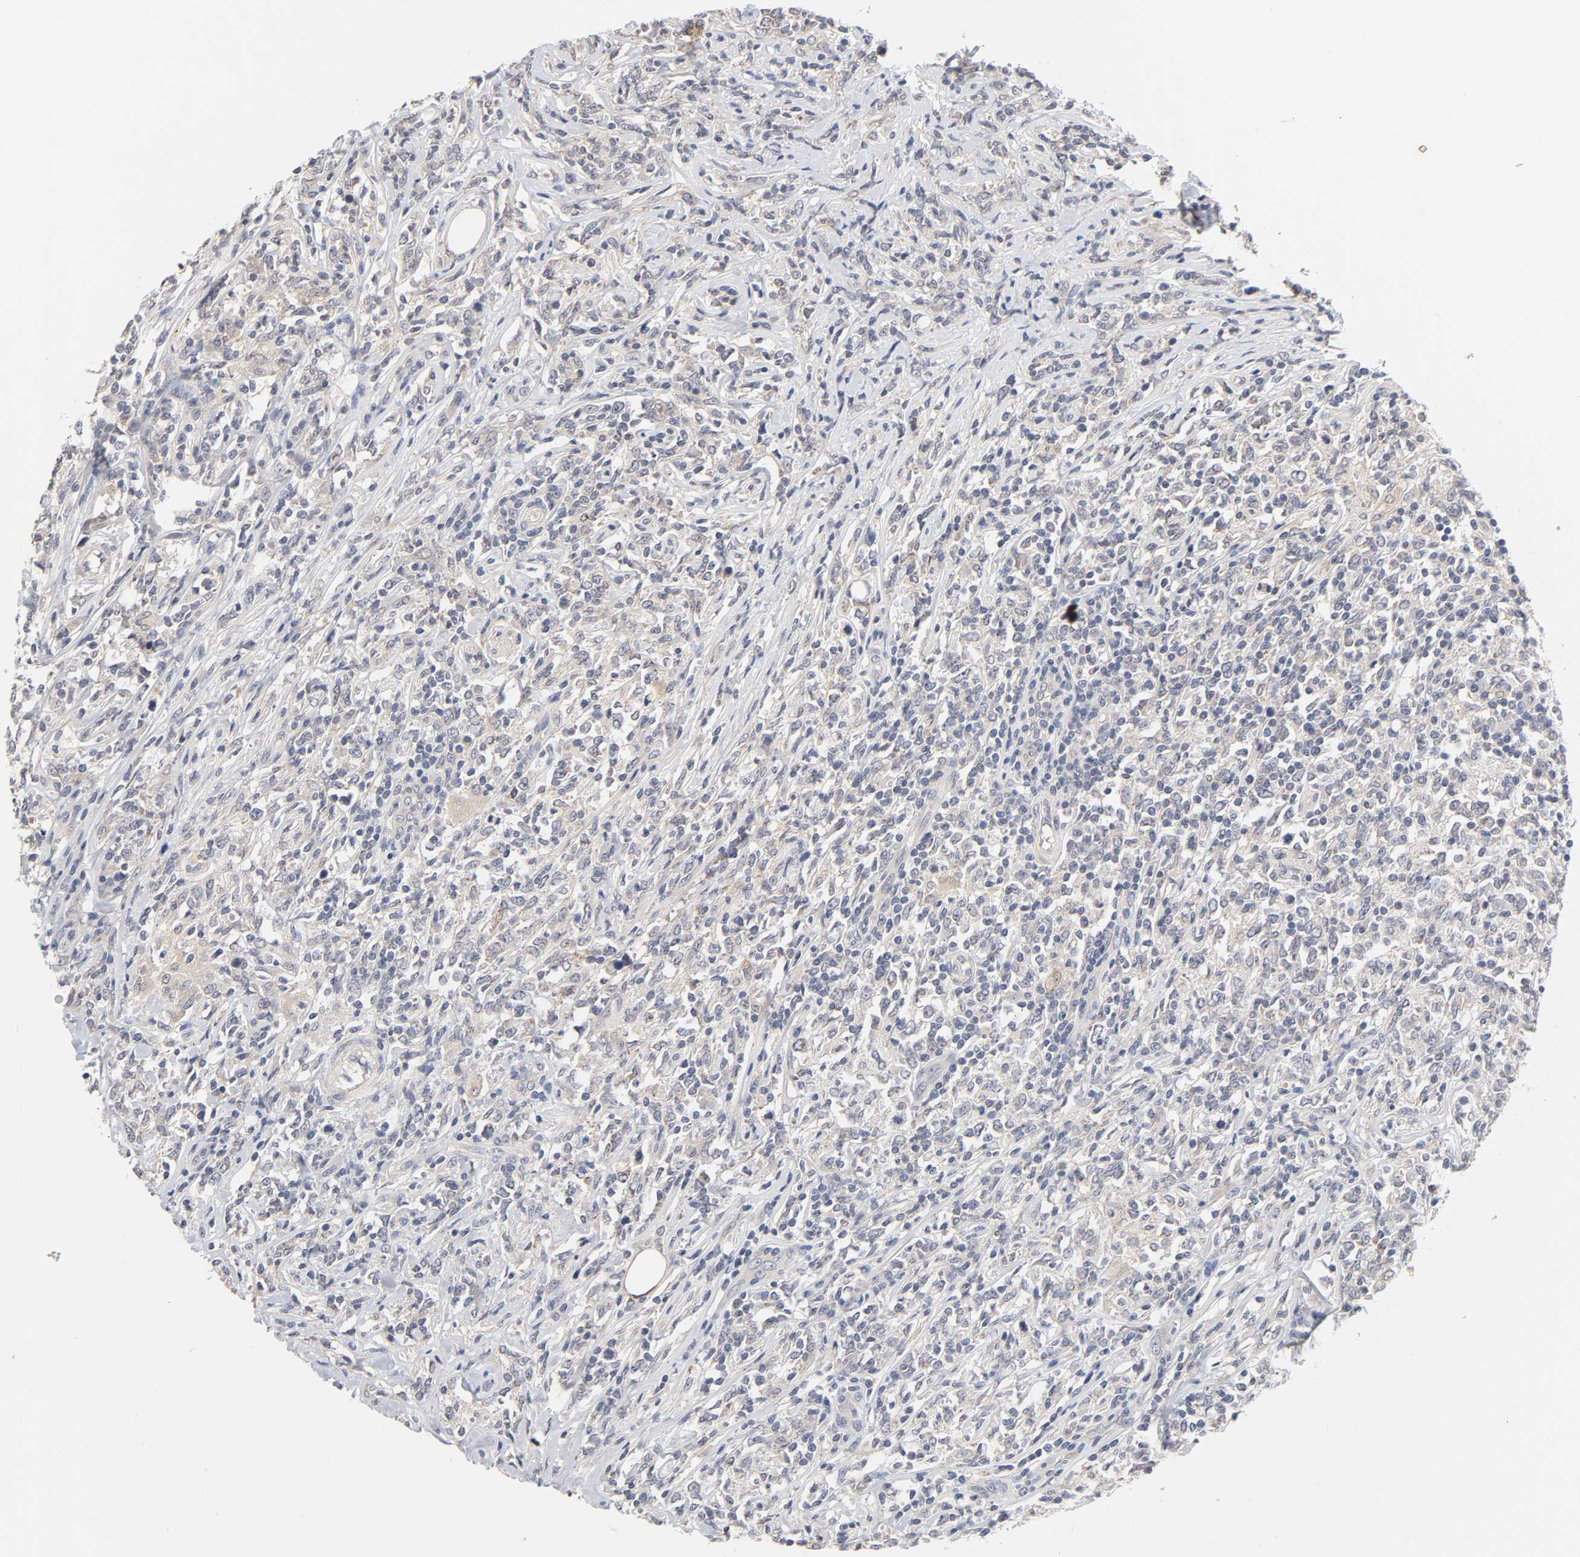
{"staining": {"intensity": "negative", "quantity": "none", "location": "none"}, "tissue": "lymphoma", "cell_type": "Tumor cells", "image_type": "cancer", "snomed": [{"axis": "morphology", "description": "Malignant lymphoma, non-Hodgkin's type, High grade"}, {"axis": "topography", "description": "Lymph node"}], "caption": "Lymphoma stained for a protein using IHC demonstrates no positivity tumor cells.", "gene": "CXADR", "patient": {"sex": "female", "age": 84}}